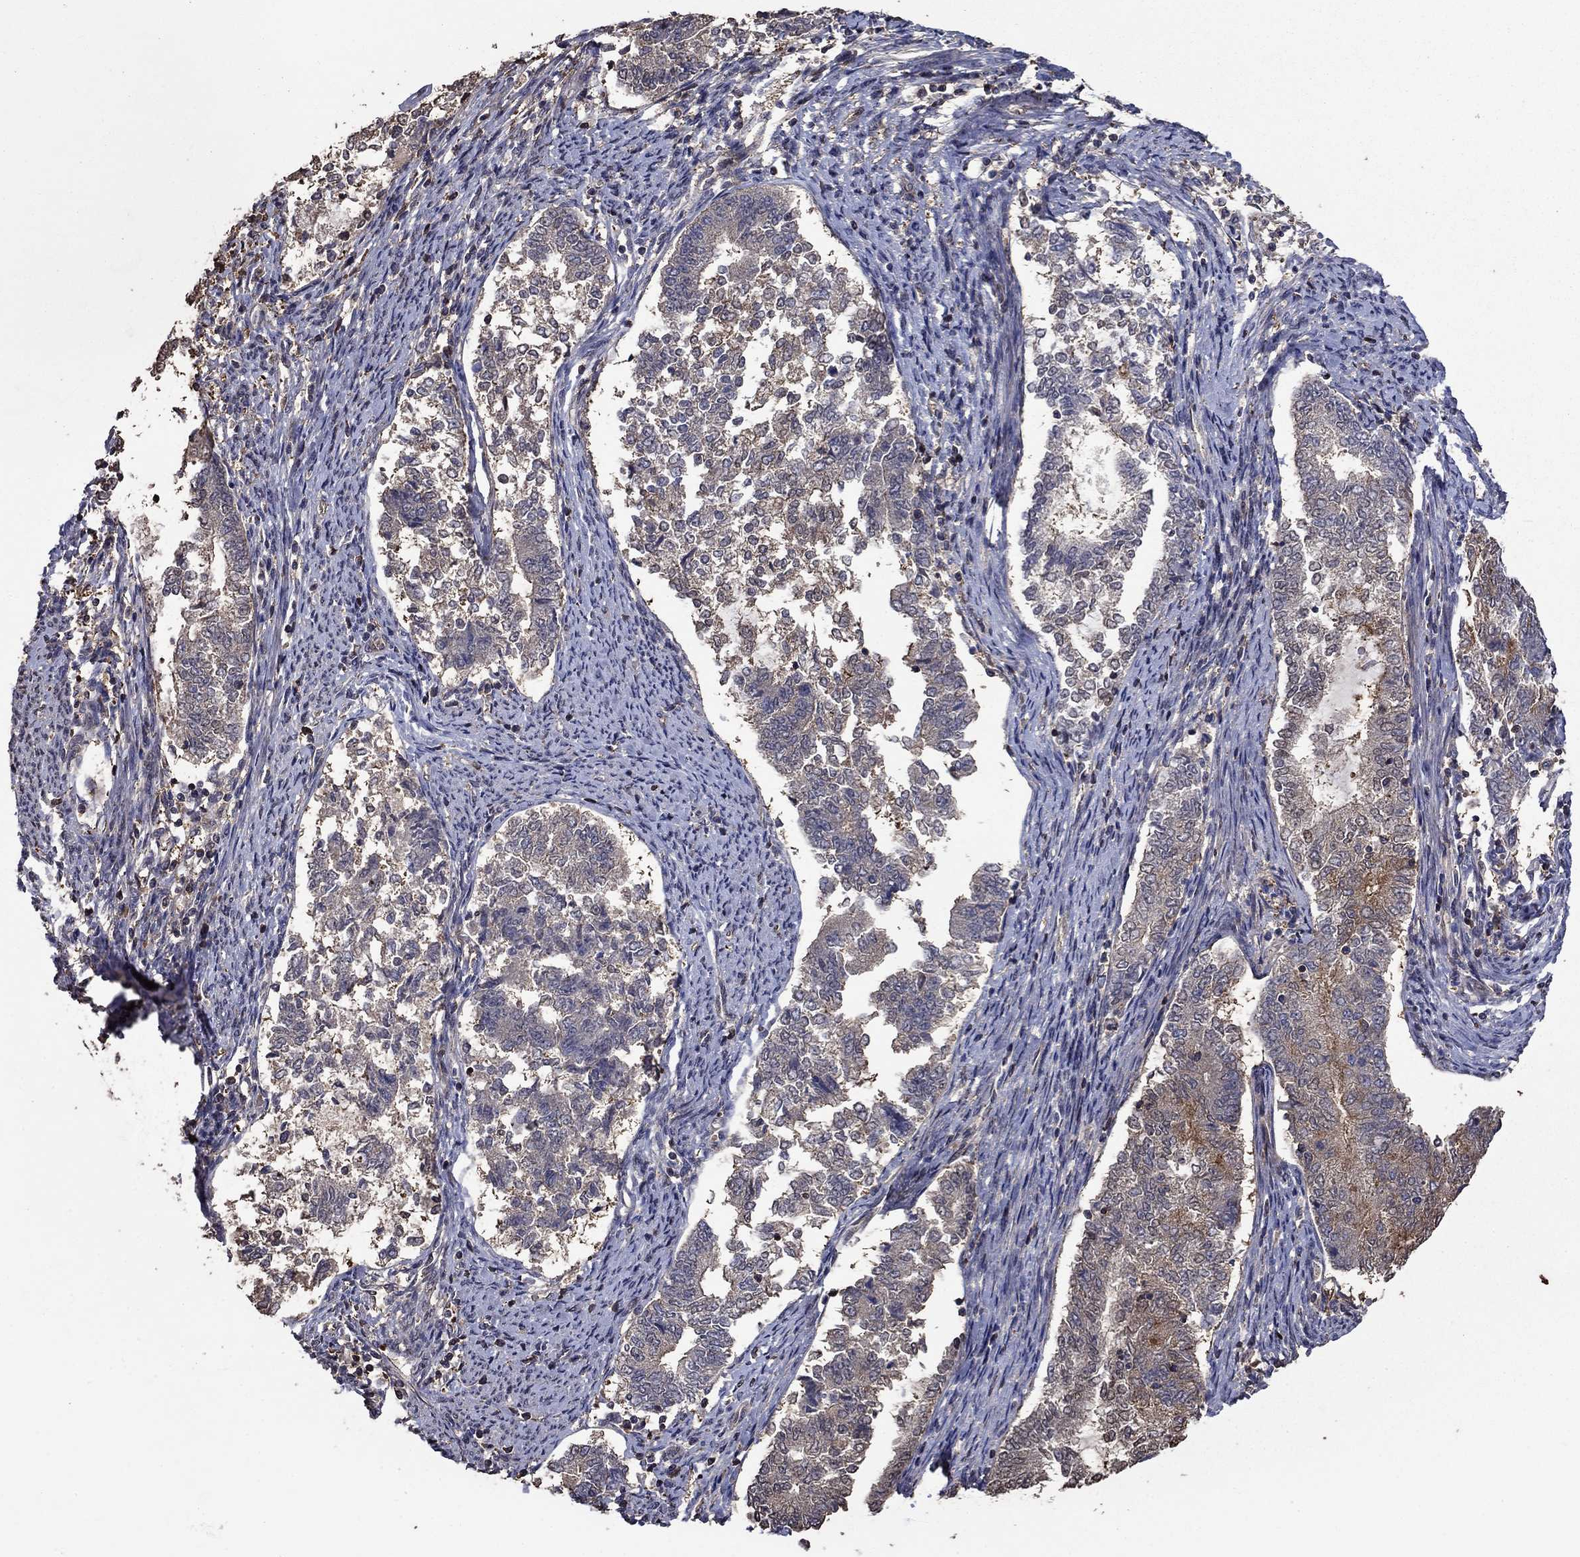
{"staining": {"intensity": "moderate", "quantity": "<25%", "location": "cytoplasmic/membranous"}, "tissue": "endometrial cancer", "cell_type": "Tumor cells", "image_type": "cancer", "snomed": [{"axis": "morphology", "description": "Adenocarcinoma, NOS"}, {"axis": "topography", "description": "Endometrium"}], "caption": "Endometrial cancer tissue shows moderate cytoplasmic/membranous expression in about <25% of tumor cells, visualized by immunohistochemistry.", "gene": "DVL1", "patient": {"sex": "female", "age": 65}}